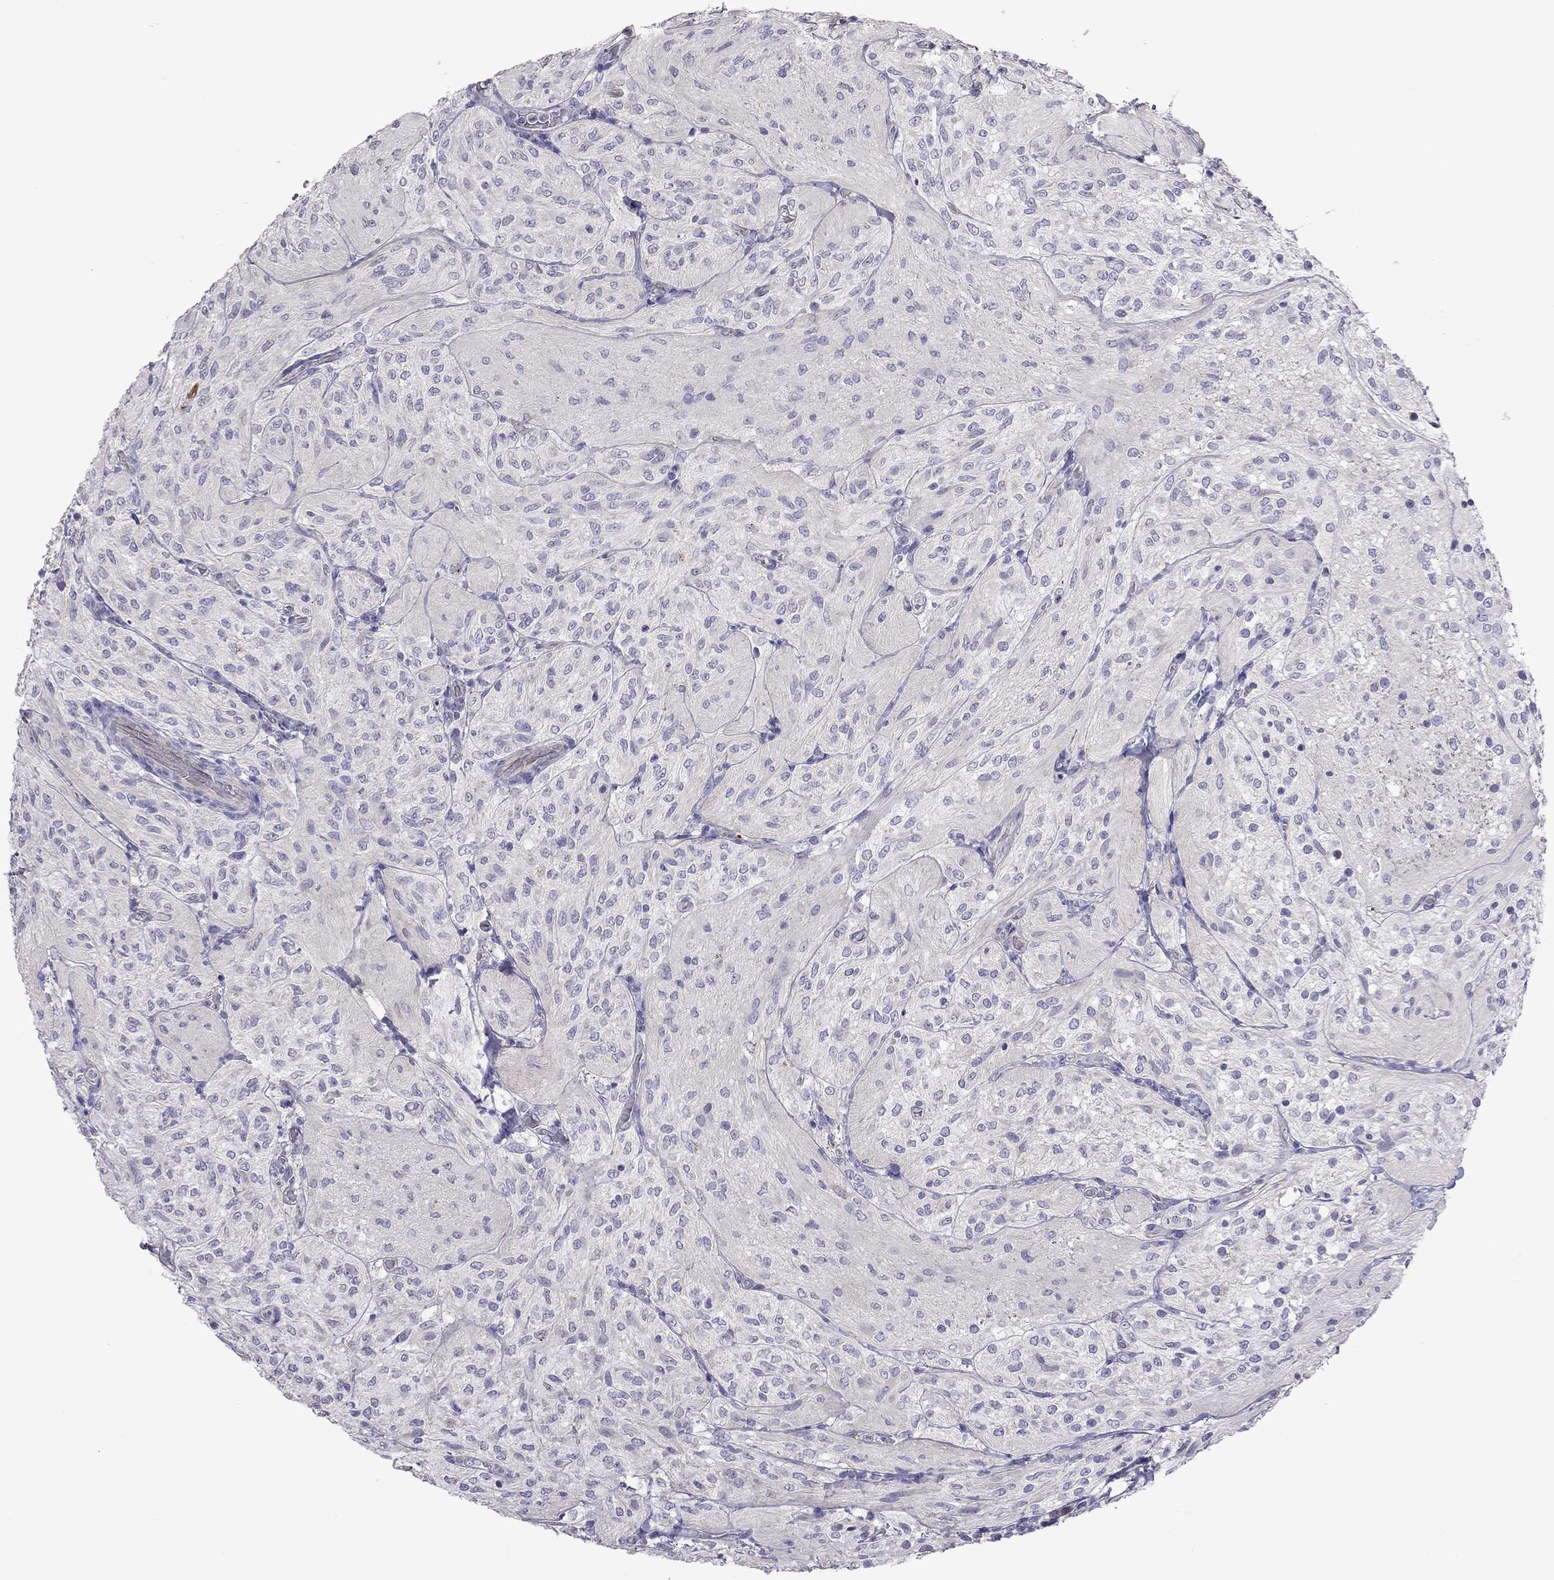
{"staining": {"intensity": "negative", "quantity": "none", "location": "none"}, "tissue": "glioma", "cell_type": "Tumor cells", "image_type": "cancer", "snomed": [{"axis": "morphology", "description": "Glioma, malignant, Low grade"}, {"axis": "topography", "description": "Brain"}], "caption": "There is no significant expression in tumor cells of glioma.", "gene": "FEZ1", "patient": {"sex": "male", "age": 3}}